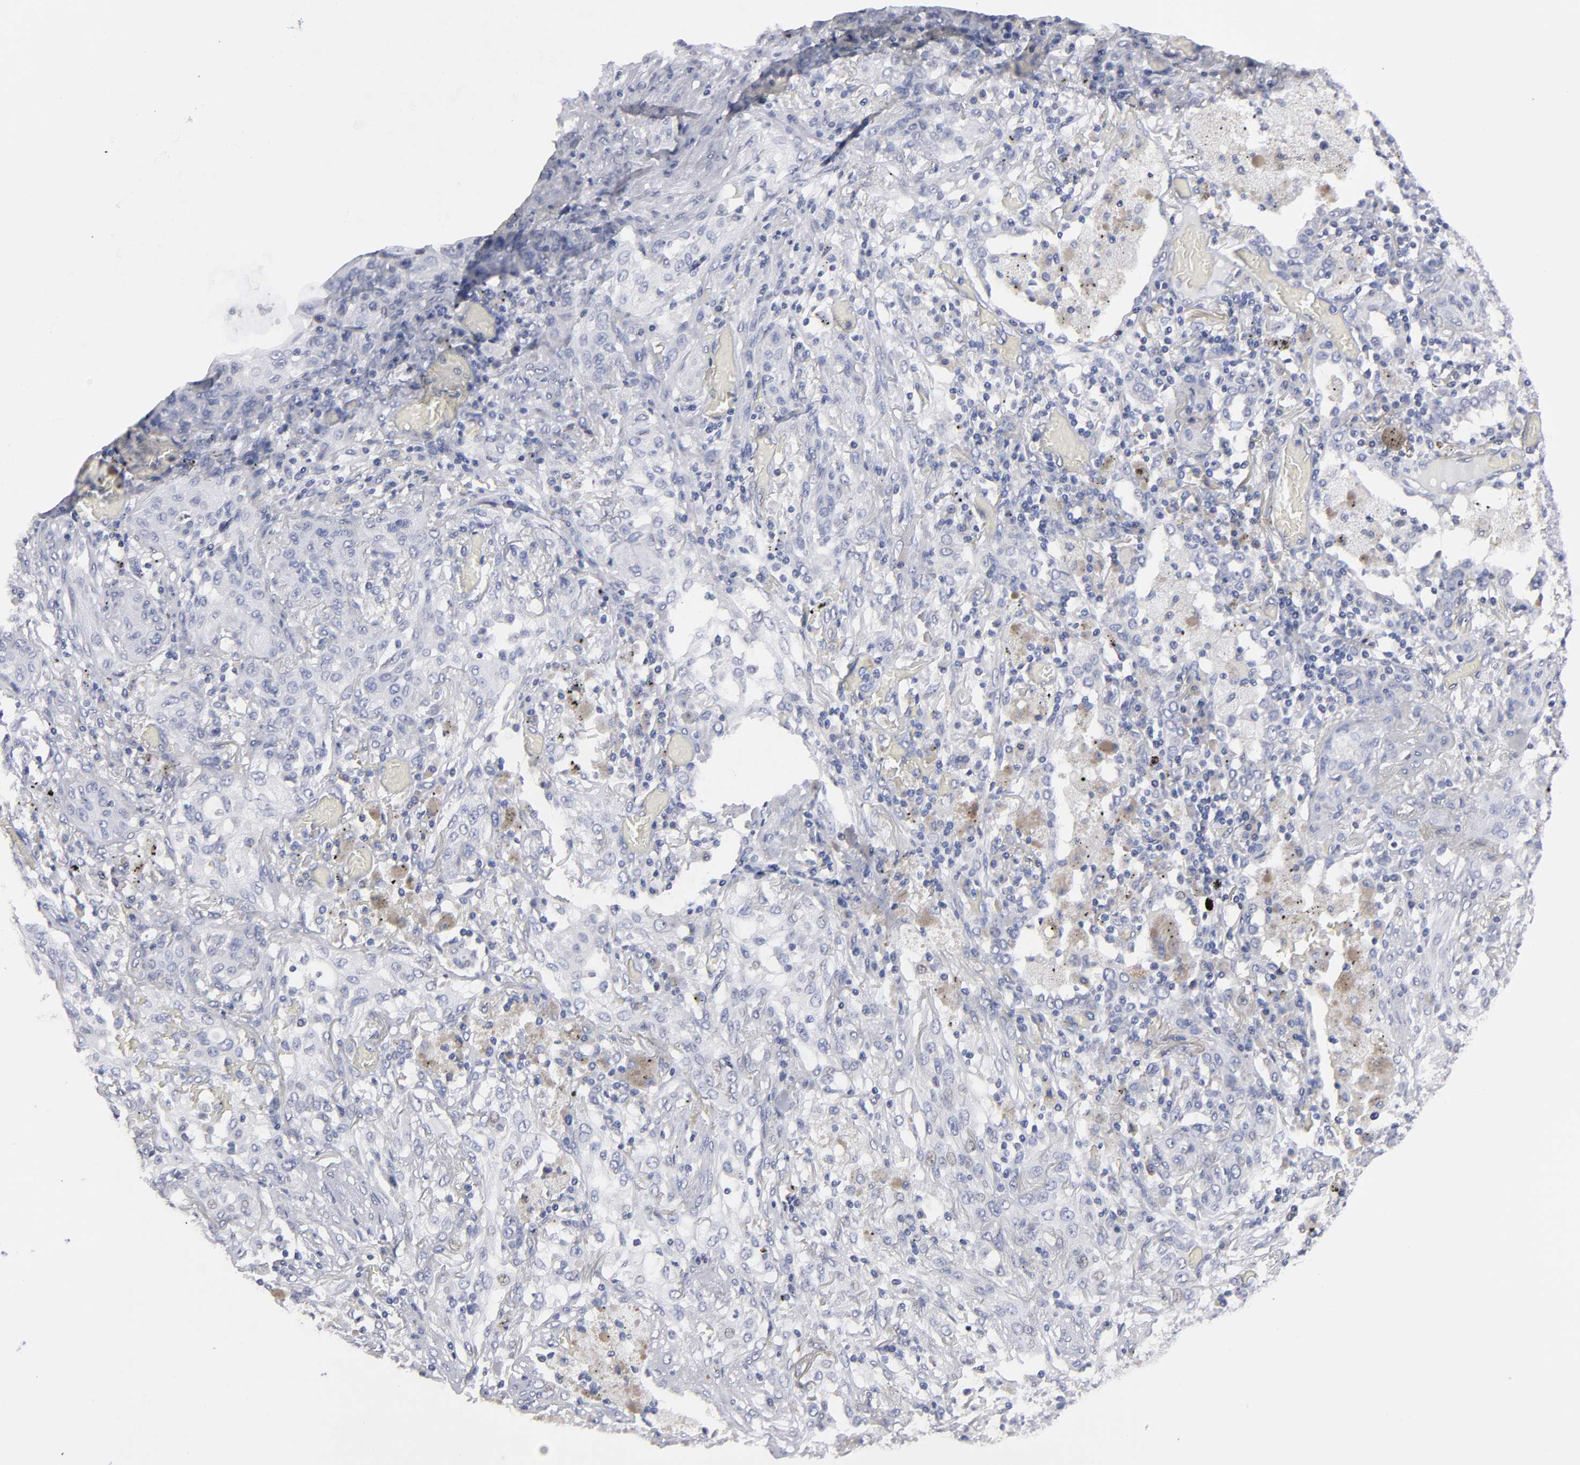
{"staining": {"intensity": "negative", "quantity": "none", "location": "none"}, "tissue": "lung cancer", "cell_type": "Tumor cells", "image_type": "cancer", "snomed": [{"axis": "morphology", "description": "Squamous cell carcinoma, NOS"}, {"axis": "topography", "description": "Lung"}], "caption": "This is an immunohistochemistry photomicrograph of human lung cancer. There is no positivity in tumor cells.", "gene": "CCDC80", "patient": {"sex": "female", "age": 47}}